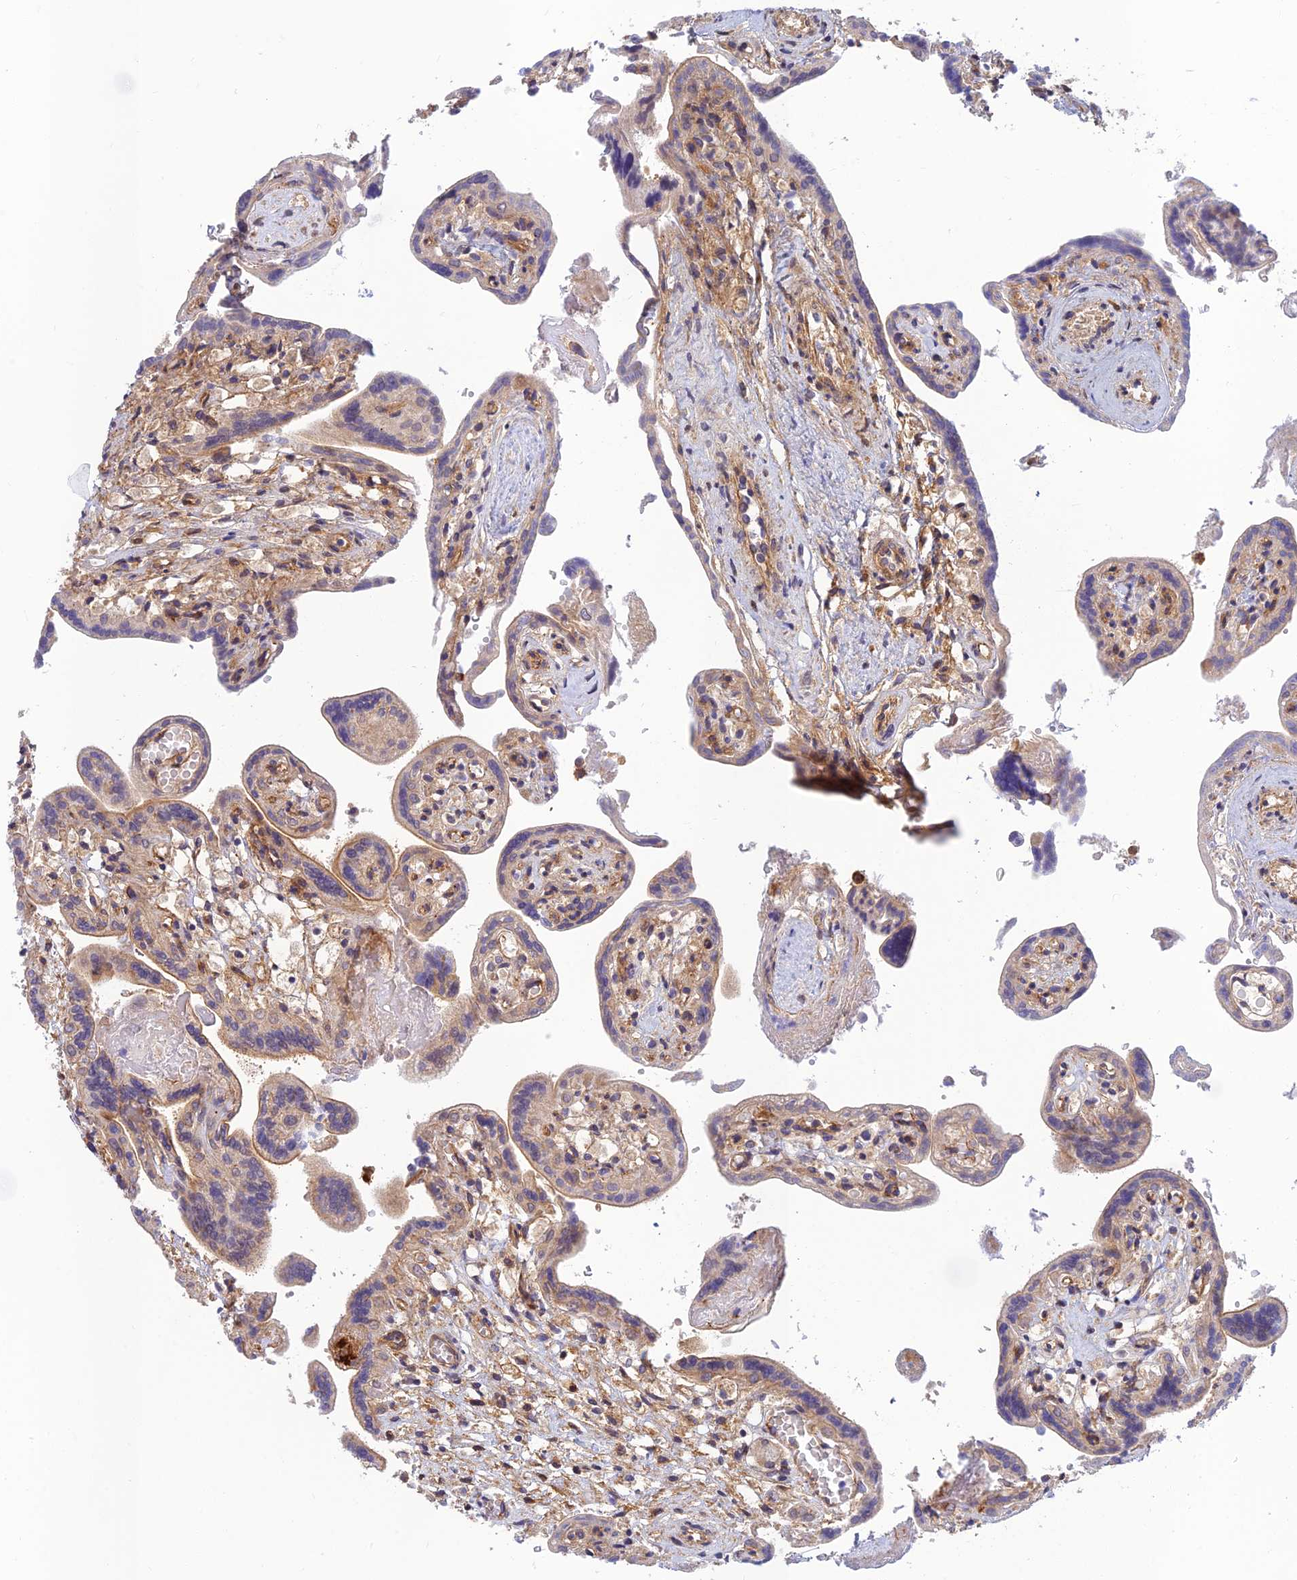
{"staining": {"intensity": "moderate", "quantity": ">75%", "location": "cytoplasmic/membranous"}, "tissue": "placenta", "cell_type": "Decidual cells", "image_type": "normal", "snomed": [{"axis": "morphology", "description": "Normal tissue, NOS"}, {"axis": "topography", "description": "Placenta"}], "caption": "The photomicrograph exhibits staining of unremarkable placenta, revealing moderate cytoplasmic/membranous protein positivity (brown color) within decidual cells. The protein of interest is shown in brown color, while the nuclei are stained blue.", "gene": "PPP1R12C", "patient": {"sex": "female", "age": 37}}